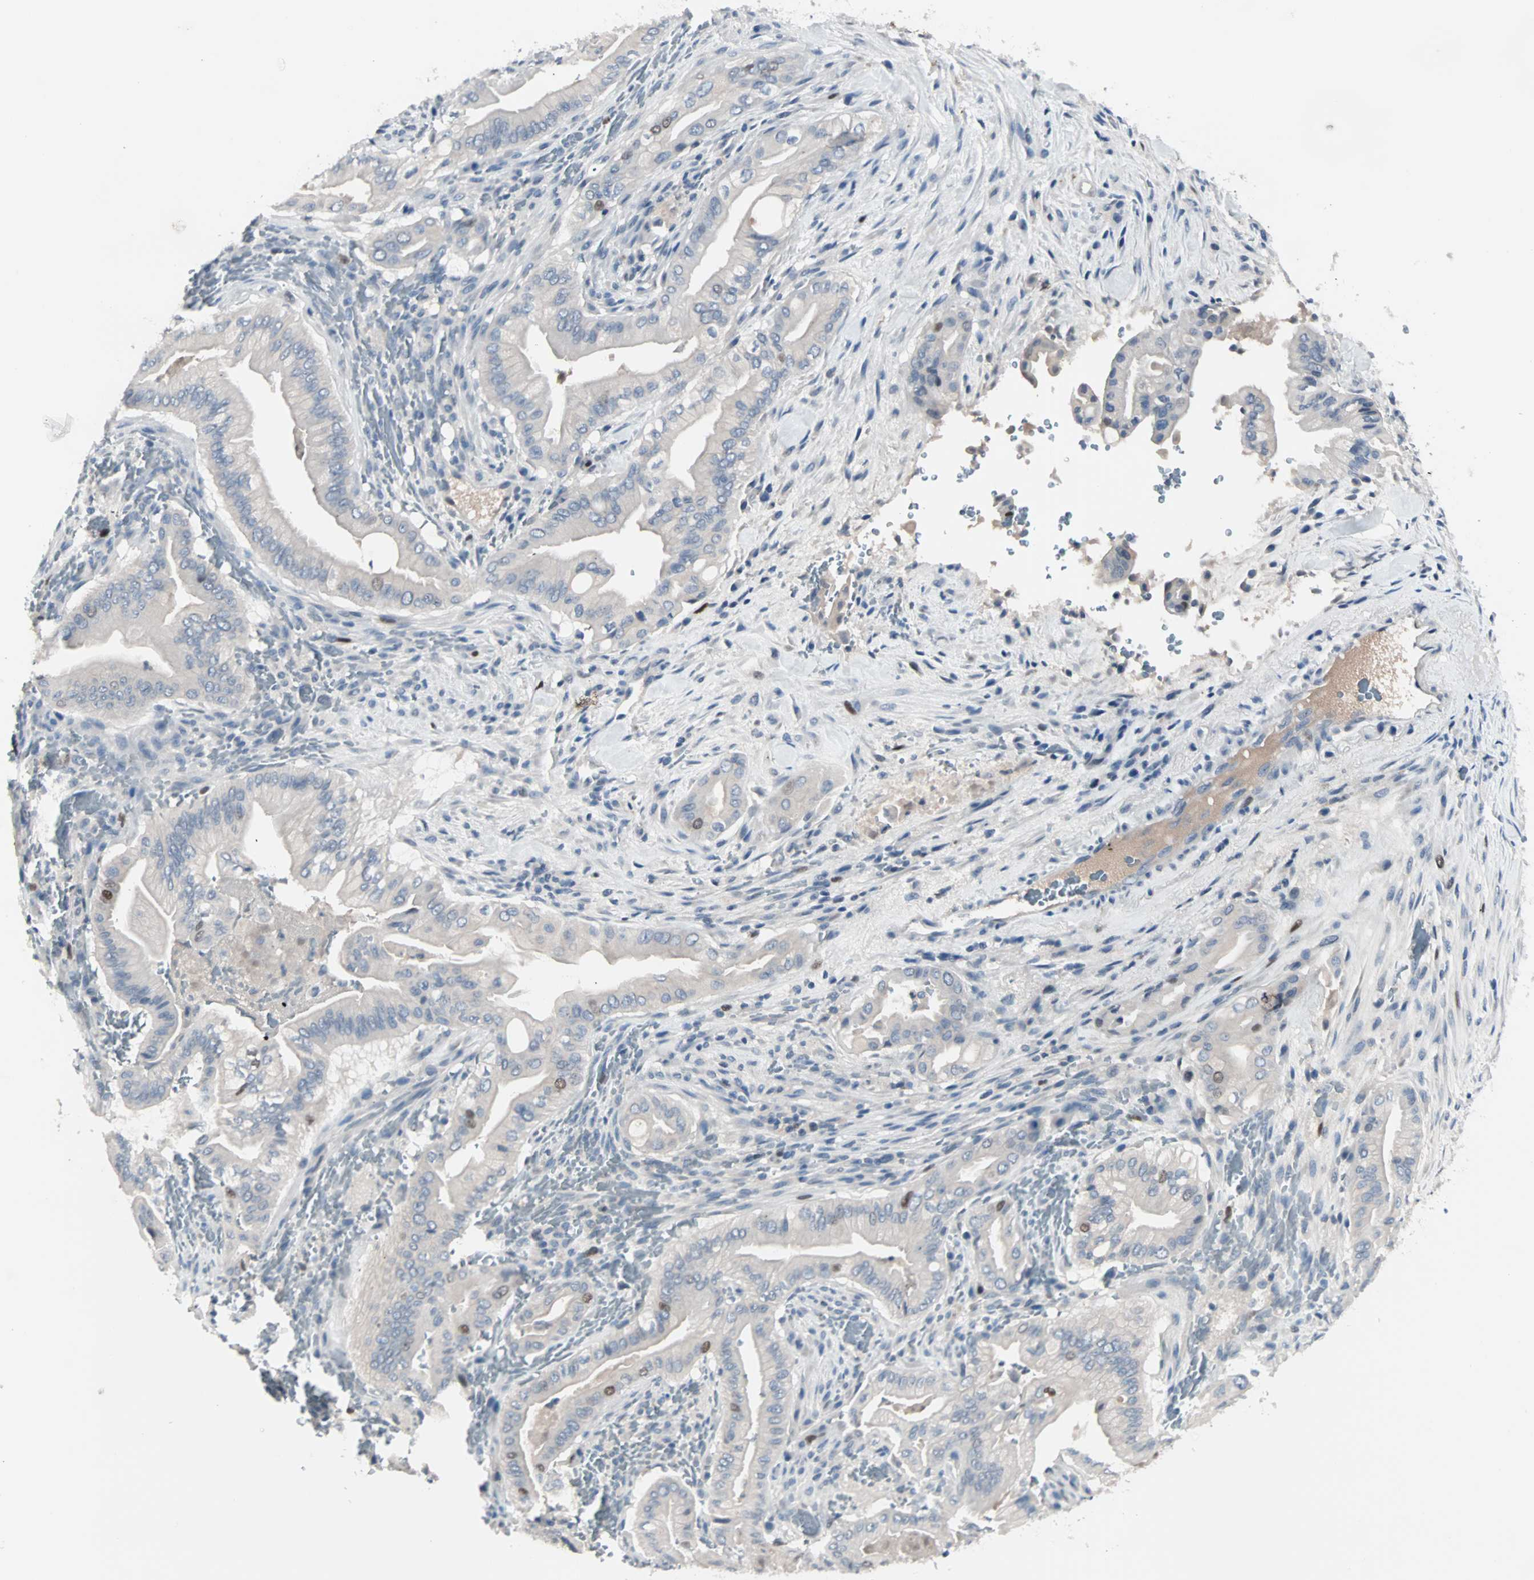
{"staining": {"intensity": "moderate", "quantity": "<25%", "location": "nuclear"}, "tissue": "liver cancer", "cell_type": "Tumor cells", "image_type": "cancer", "snomed": [{"axis": "morphology", "description": "Cholangiocarcinoma"}, {"axis": "topography", "description": "Liver"}], "caption": "Cholangiocarcinoma (liver) was stained to show a protein in brown. There is low levels of moderate nuclear staining in approximately <25% of tumor cells.", "gene": "CCNE2", "patient": {"sex": "female", "age": 68}}